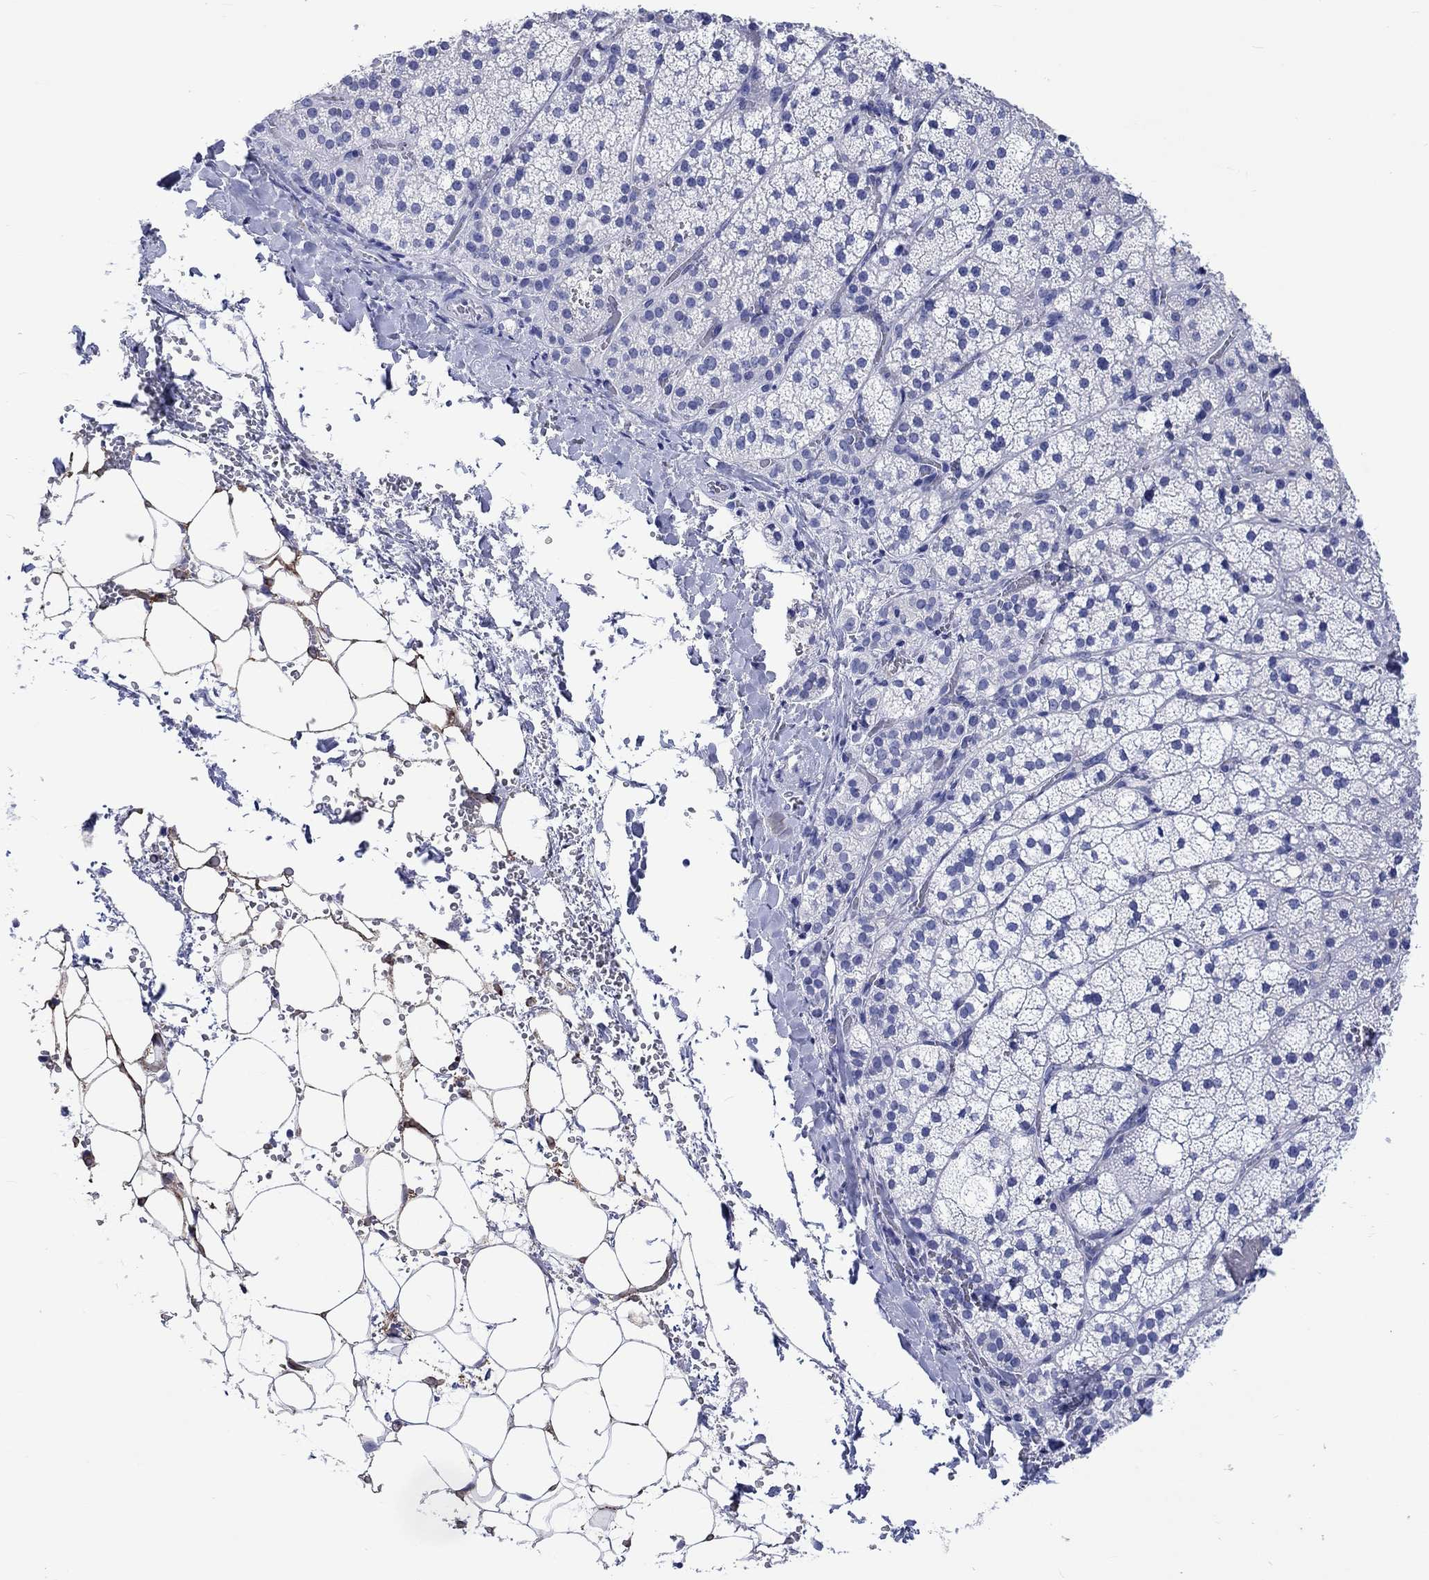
{"staining": {"intensity": "moderate", "quantity": "<25%", "location": "cytoplasmic/membranous"}, "tissue": "adrenal gland", "cell_type": "Glandular cells", "image_type": "normal", "snomed": [{"axis": "morphology", "description": "Normal tissue, NOS"}, {"axis": "topography", "description": "Adrenal gland"}], "caption": "A photomicrograph showing moderate cytoplasmic/membranous staining in approximately <25% of glandular cells in normal adrenal gland, as visualized by brown immunohistochemical staining.", "gene": "CACNG3", "patient": {"sex": "male", "age": 53}}